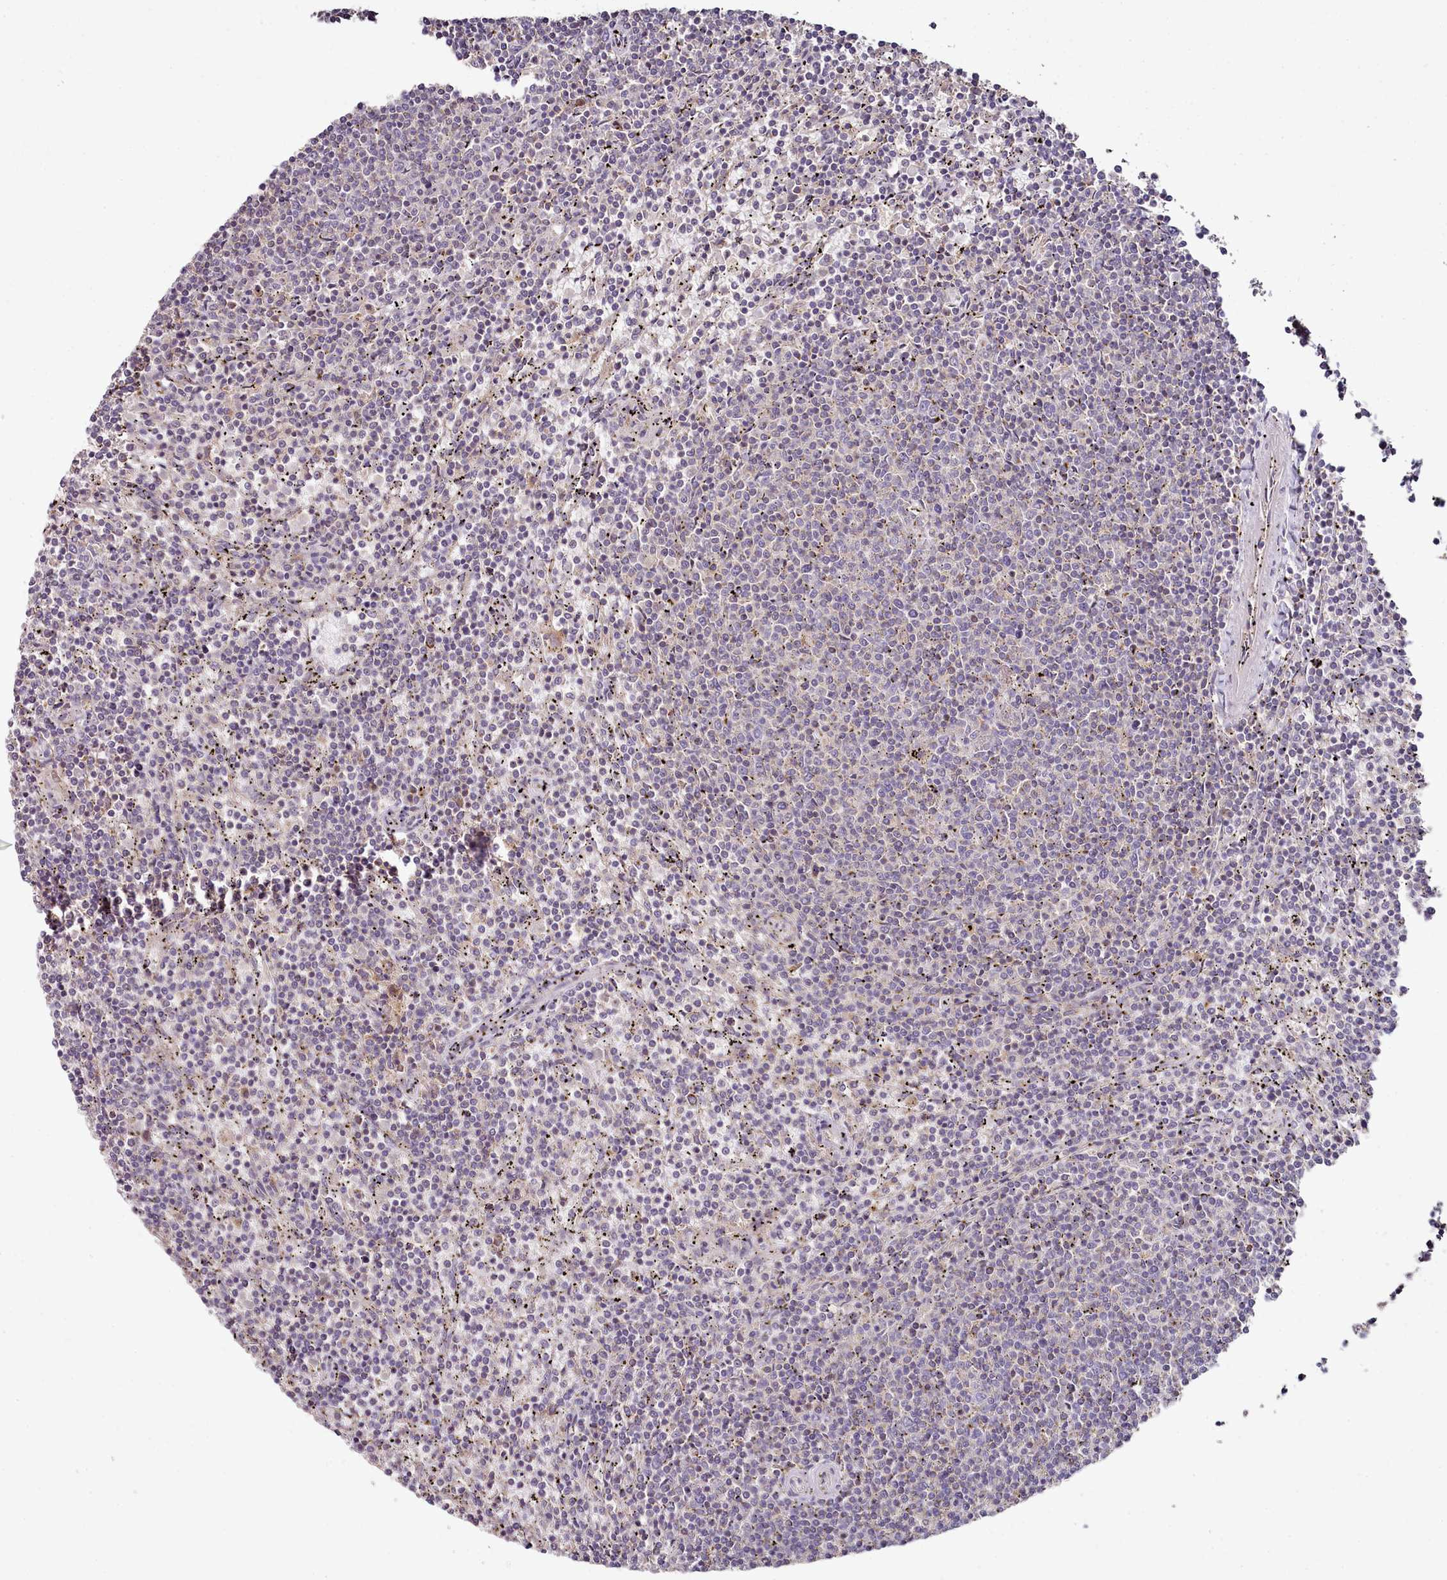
{"staining": {"intensity": "negative", "quantity": "none", "location": "none"}, "tissue": "lymphoma", "cell_type": "Tumor cells", "image_type": "cancer", "snomed": [{"axis": "morphology", "description": "Malignant lymphoma, non-Hodgkin's type, Low grade"}, {"axis": "topography", "description": "Spleen"}], "caption": "This is an immunohistochemistry micrograph of lymphoma. There is no positivity in tumor cells.", "gene": "ACSS1", "patient": {"sex": "female", "age": 50}}